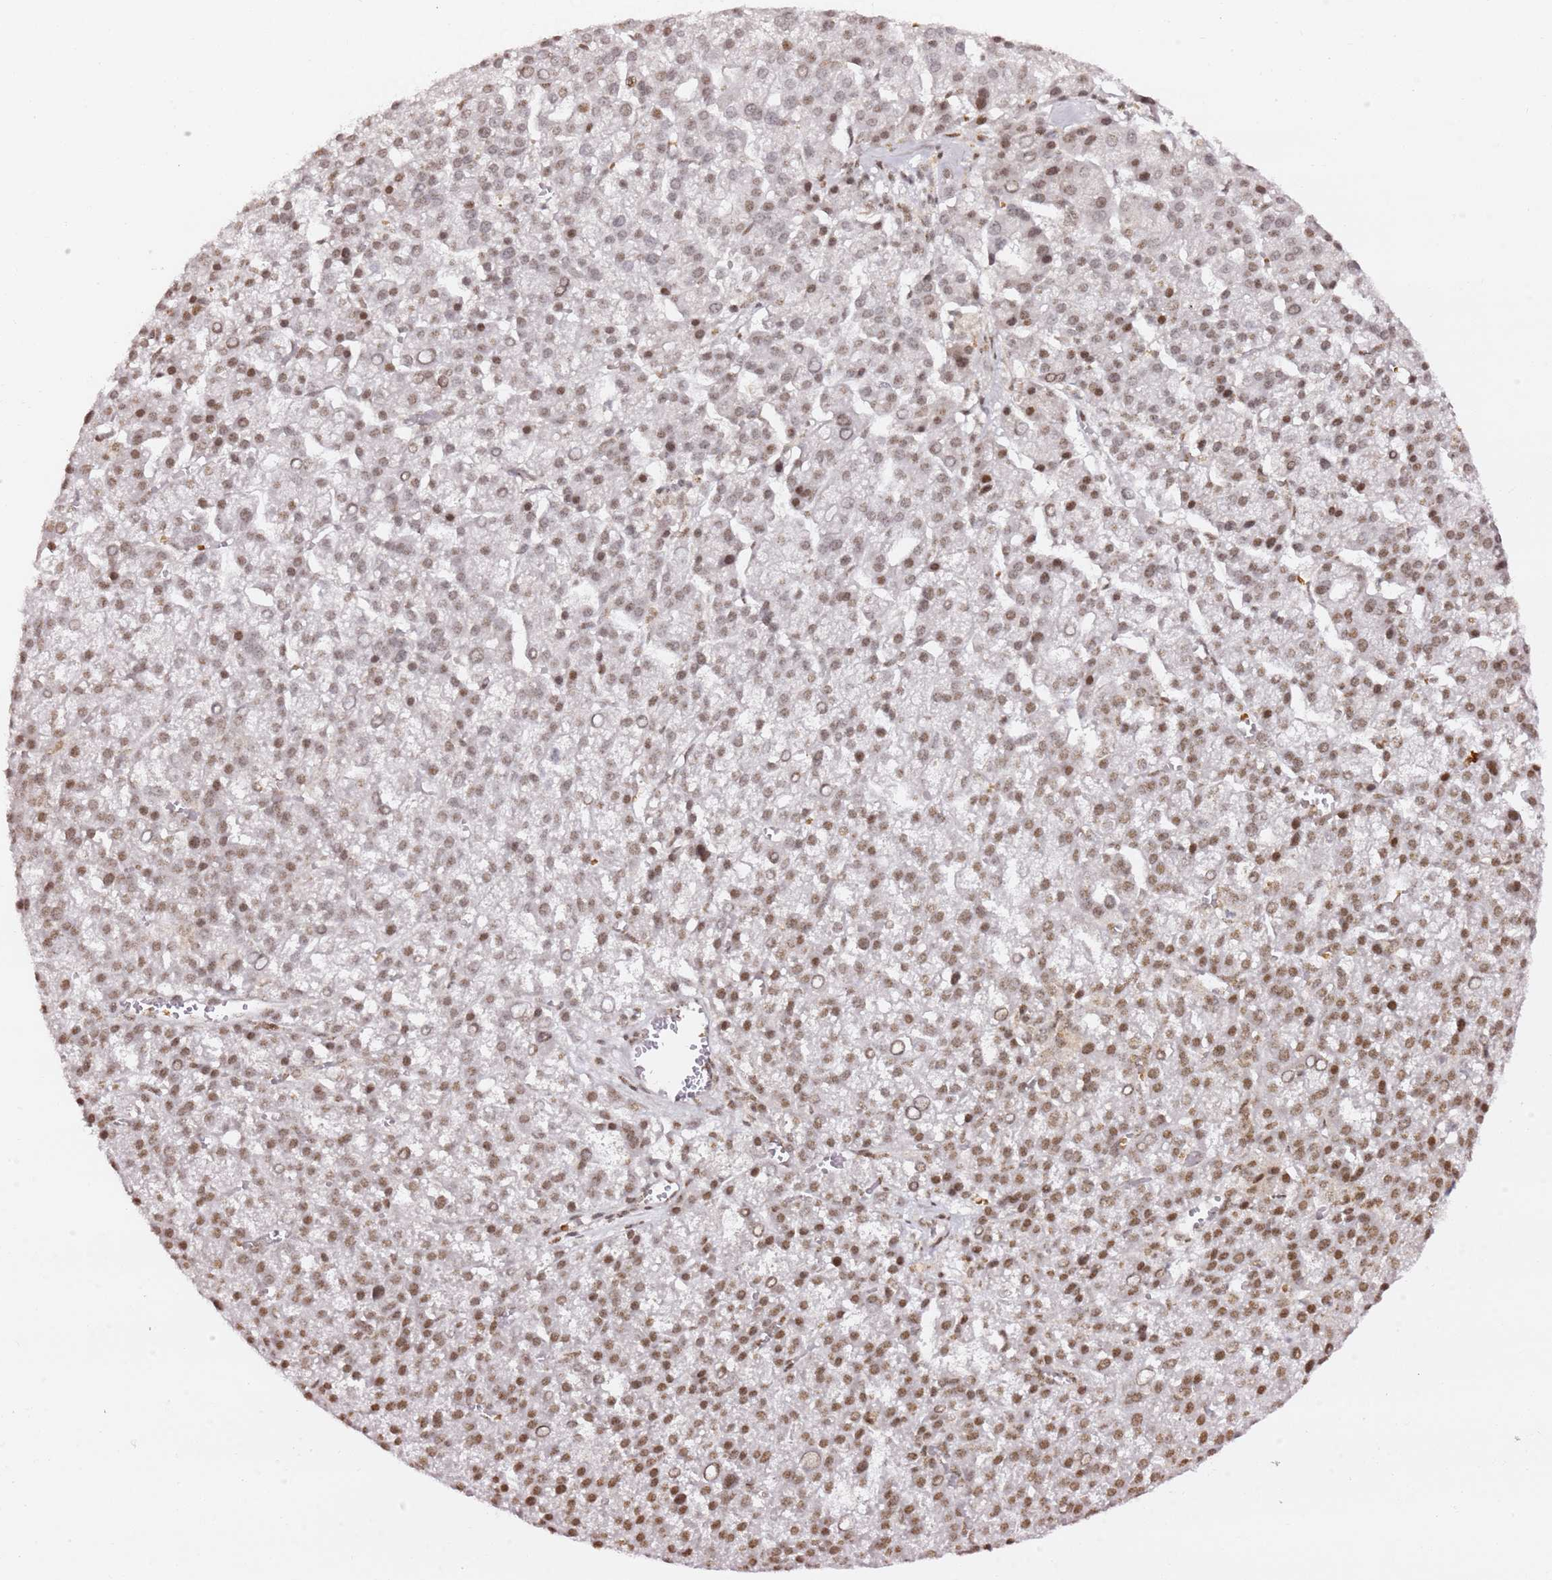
{"staining": {"intensity": "moderate", "quantity": ">75%", "location": "nuclear"}, "tissue": "liver cancer", "cell_type": "Tumor cells", "image_type": "cancer", "snomed": [{"axis": "morphology", "description": "Carcinoma, Hepatocellular, NOS"}, {"axis": "topography", "description": "Liver"}], "caption": "The micrograph exhibits a brown stain indicating the presence of a protein in the nuclear of tumor cells in liver cancer (hepatocellular carcinoma).", "gene": "GBP2", "patient": {"sex": "female", "age": 58}}